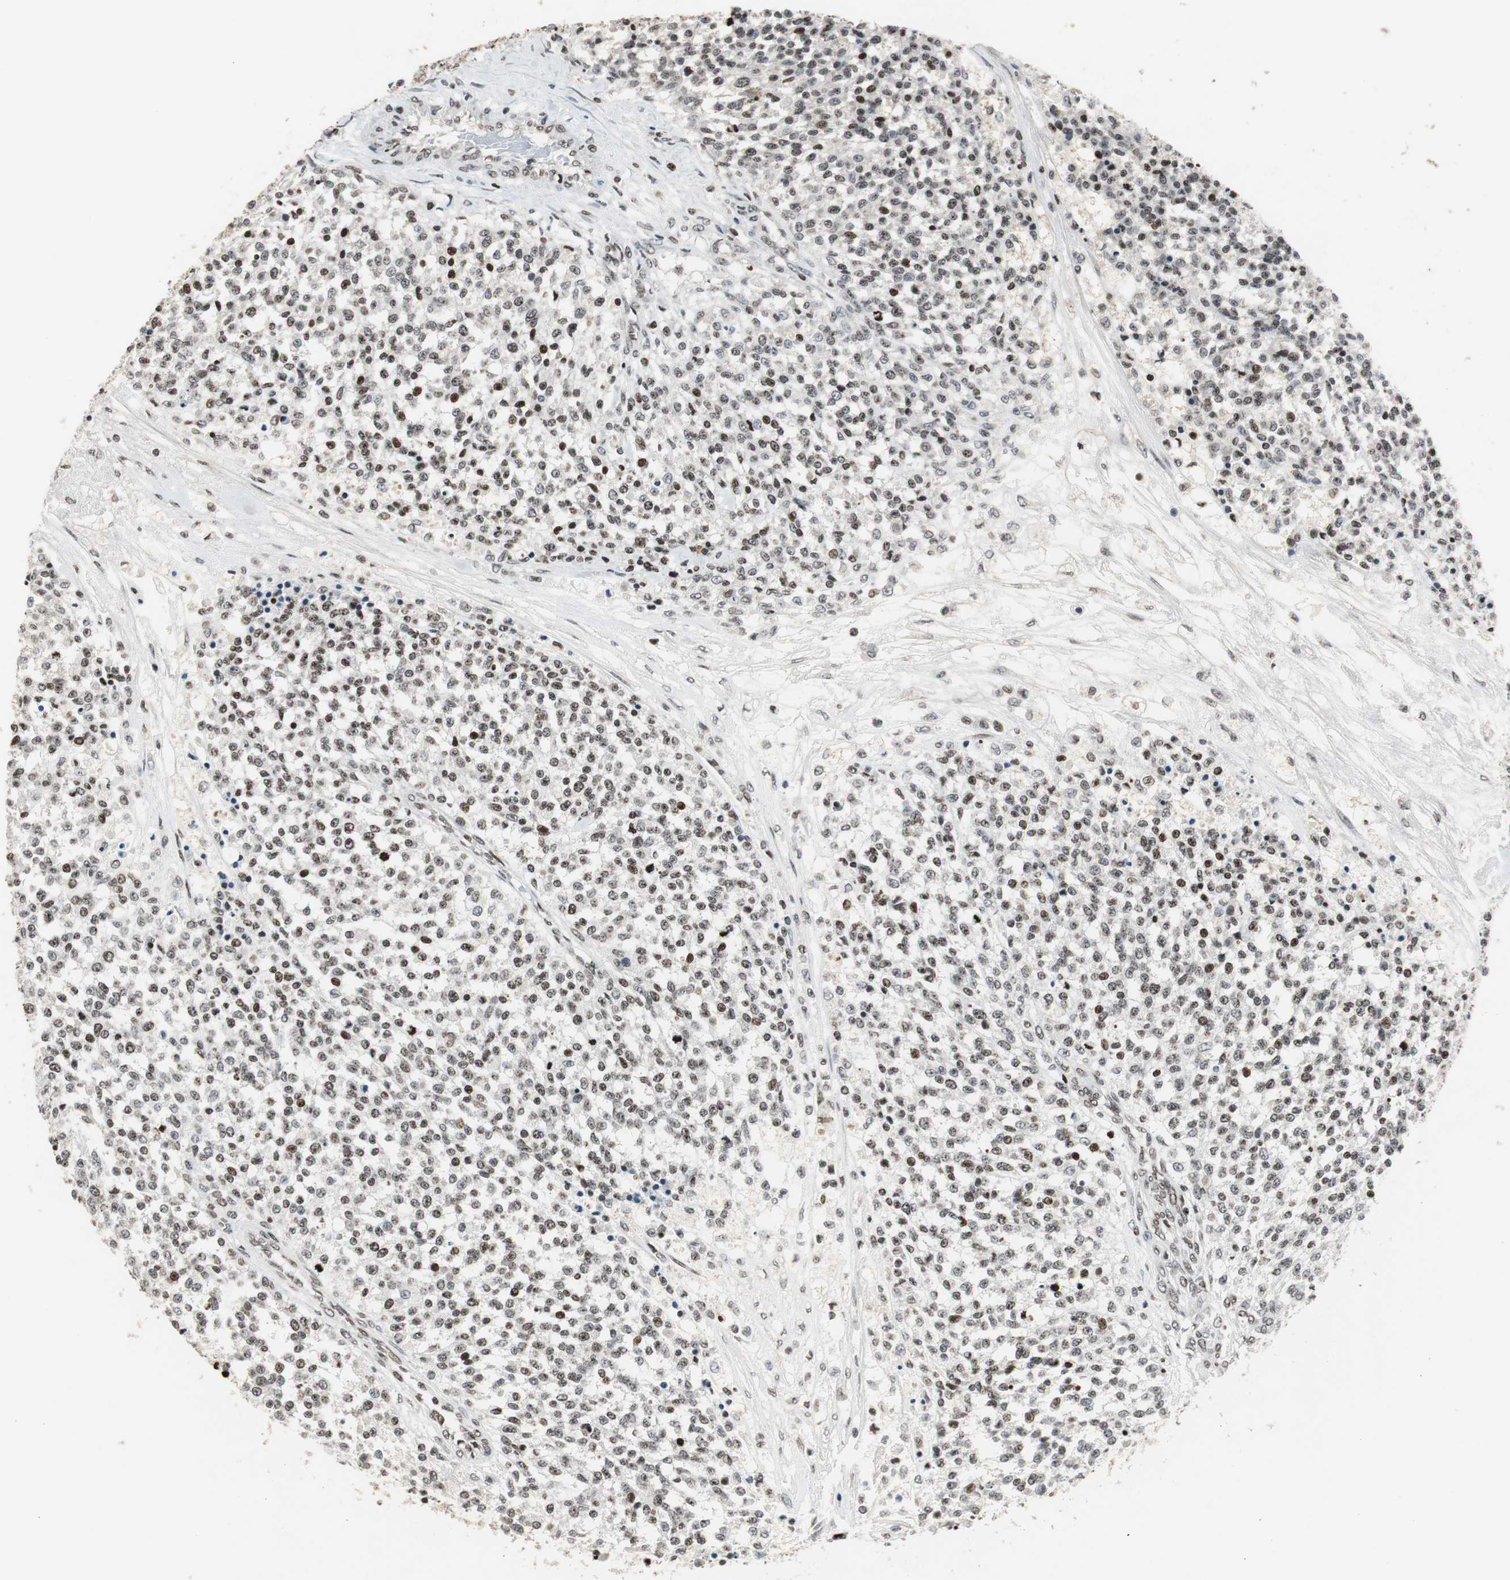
{"staining": {"intensity": "strong", "quantity": ">75%", "location": "nuclear"}, "tissue": "testis cancer", "cell_type": "Tumor cells", "image_type": "cancer", "snomed": [{"axis": "morphology", "description": "Seminoma, NOS"}, {"axis": "topography", "description": "Testis"}], "caption": "High-magnification brightfield microscopy of seminoma (testis) stained with DAB (3,3'-diaminobenzidine) (brown) and counterstained with hematoxylin (blue). tumor cells exhibit strong nuclear expression is identified in approximately>75% of cells.", "gene": "PAXIP1", "patient": {"sex": "male", "age": 59}}